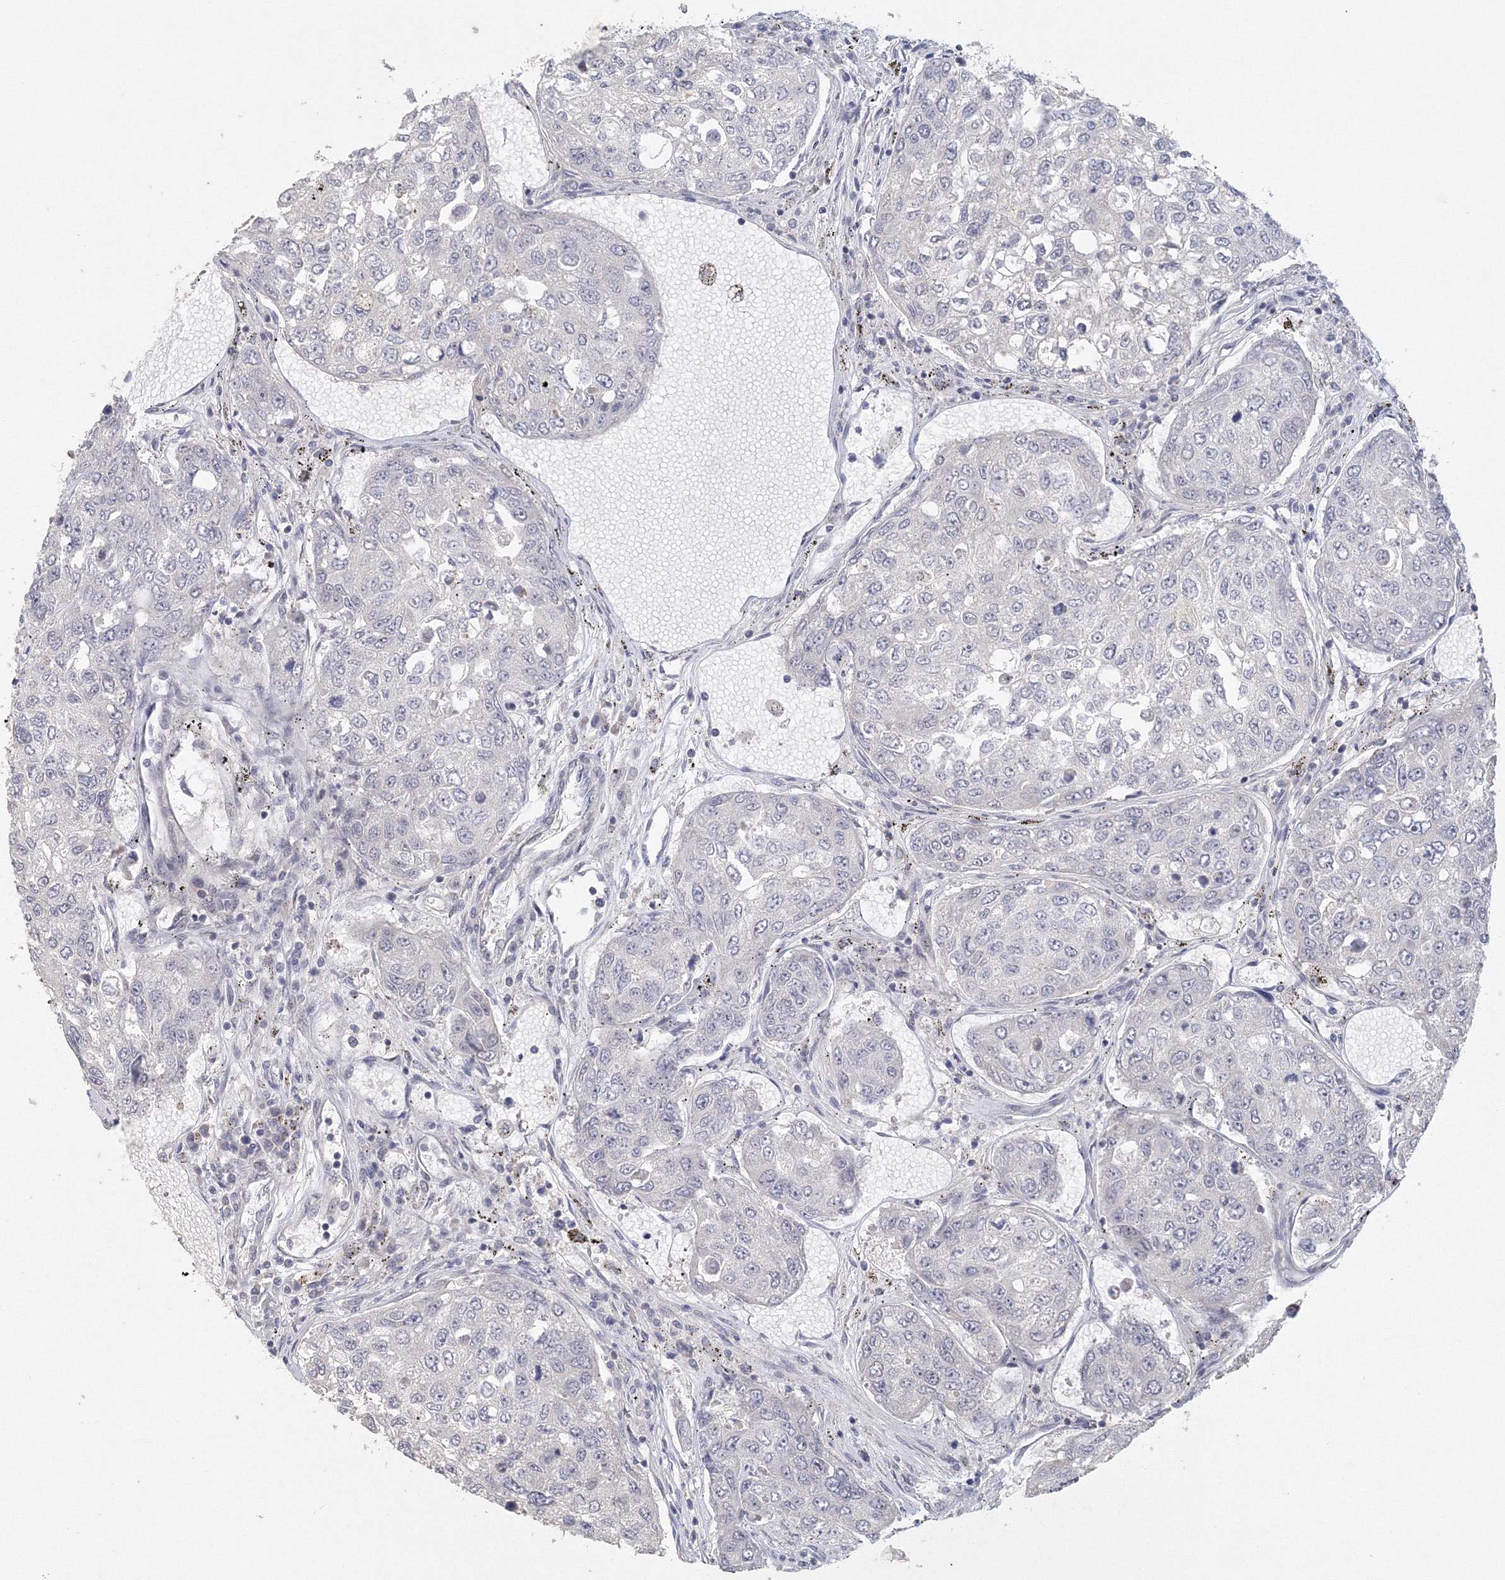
{"staining": {"intensity": "negative", "quantity": "none", "location": "none"}, "tissue": "urothelial cancer", "cell_type": "Tumor cells", "image_type": "cancer", "snomed": [{"axis": "morphology", "description": "Urothelial carcinoma, High grade"}, {"axis": "topography", "description": "Lymph node"}, {"axis": "topography", "description": "Urinary bladder"}], "caption": "High power microscopy histopathology image of an immunohistochemistry photomicrograph of urothelial carcinoma (high-grade), revealing no significant staining in tumor cells.", "gene": "TACC2", "patient": {"sex": "male", "age": 51}}